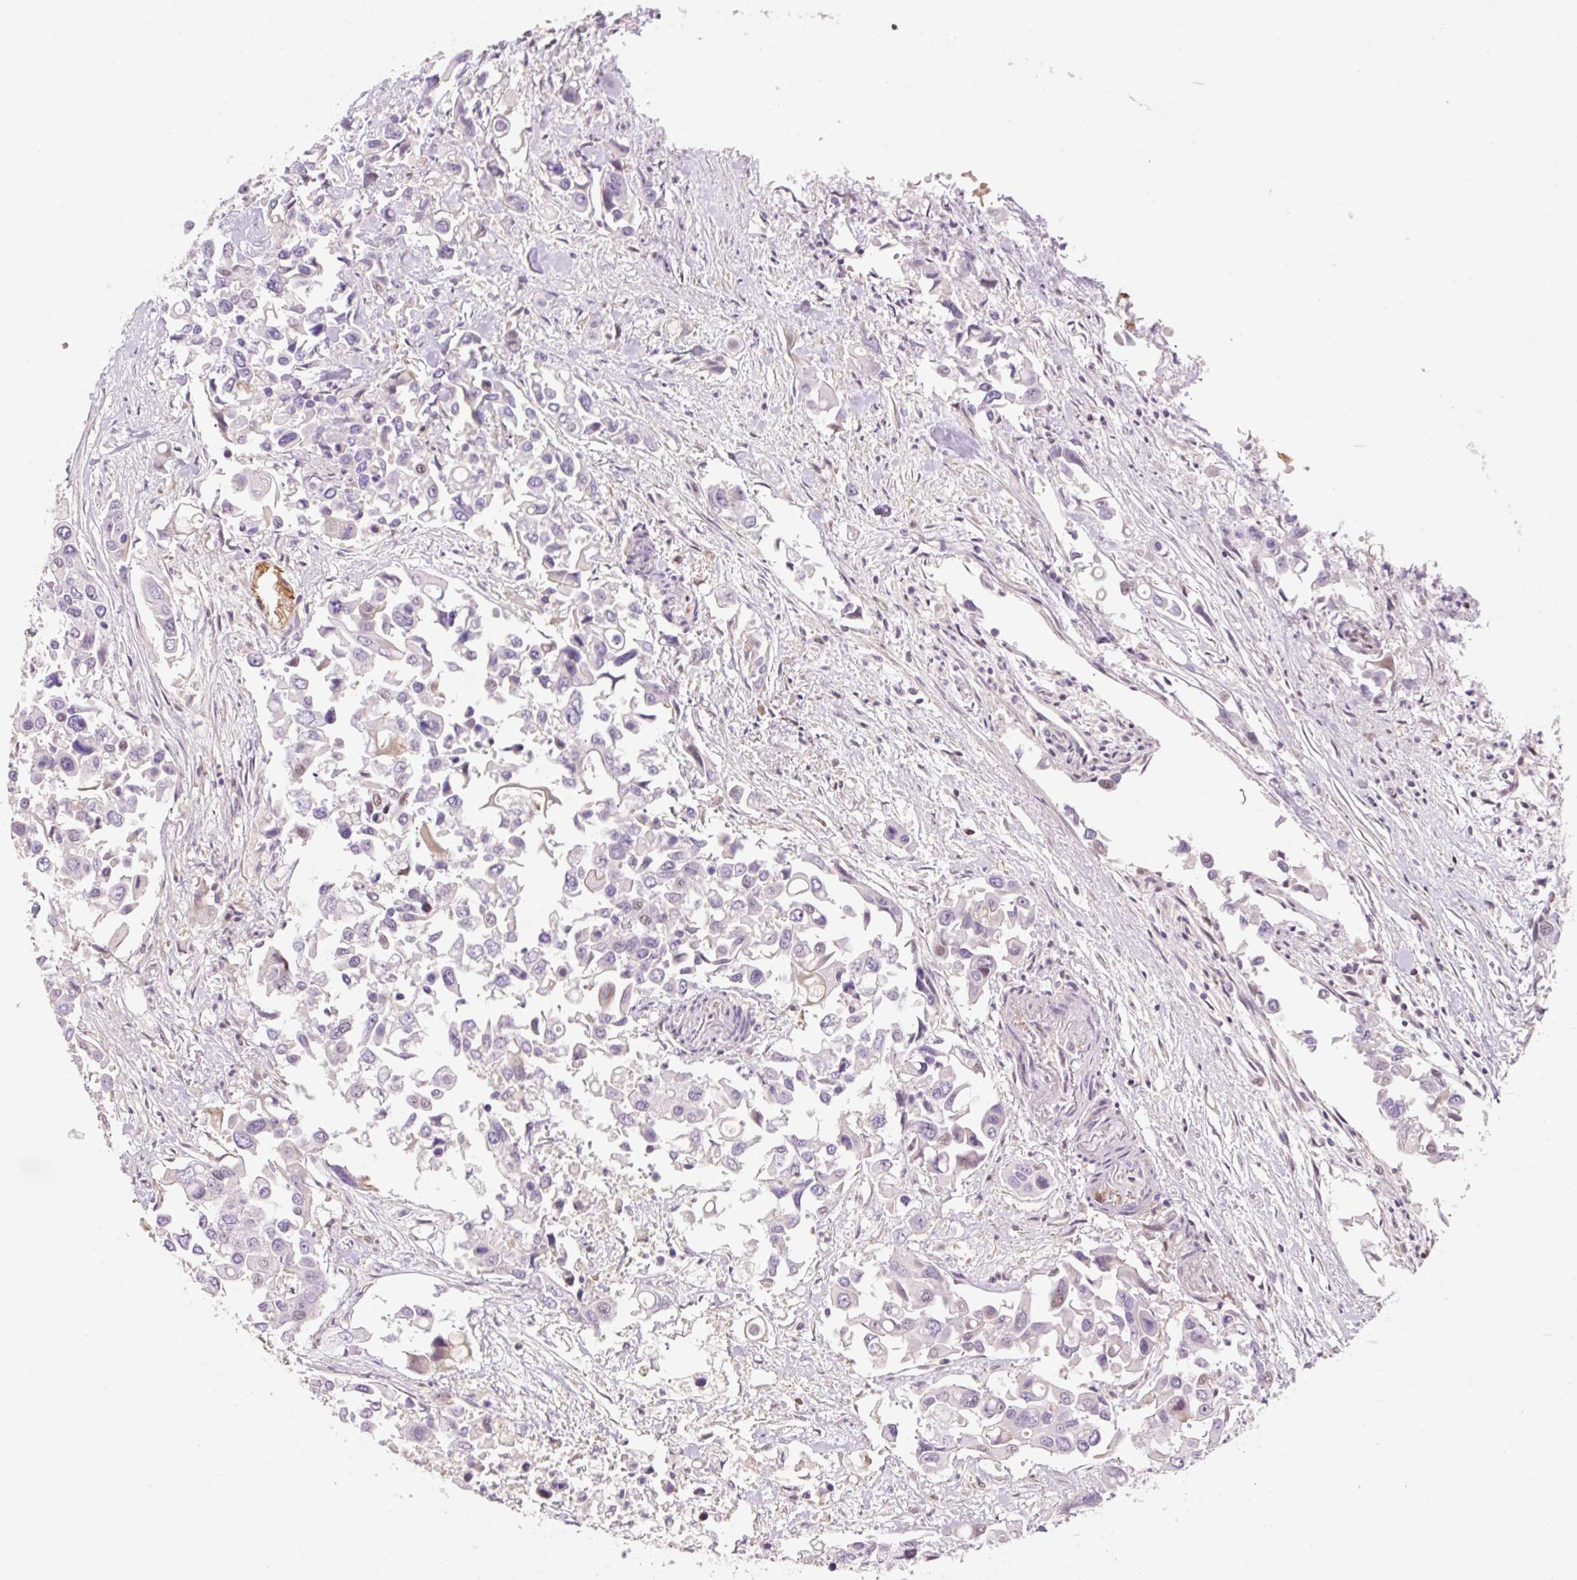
{"staining": {"intensity": "negative", "quantity": "none", "location": "none"}, "tissue": "colorectal cancer", "cell_type": "Tumor cells", "image_type": "cancer", "snomed": [{"axis": "morphology", "description": "Adenocarcinoma, NOS"}, {"axis": "topography", "description": "Colon"}], "caption": "Tumor cells show no significant protein positivity in colorectal cancer.", "gene": "ZNF552", "patient": {"sex": "male", "age": 77}}